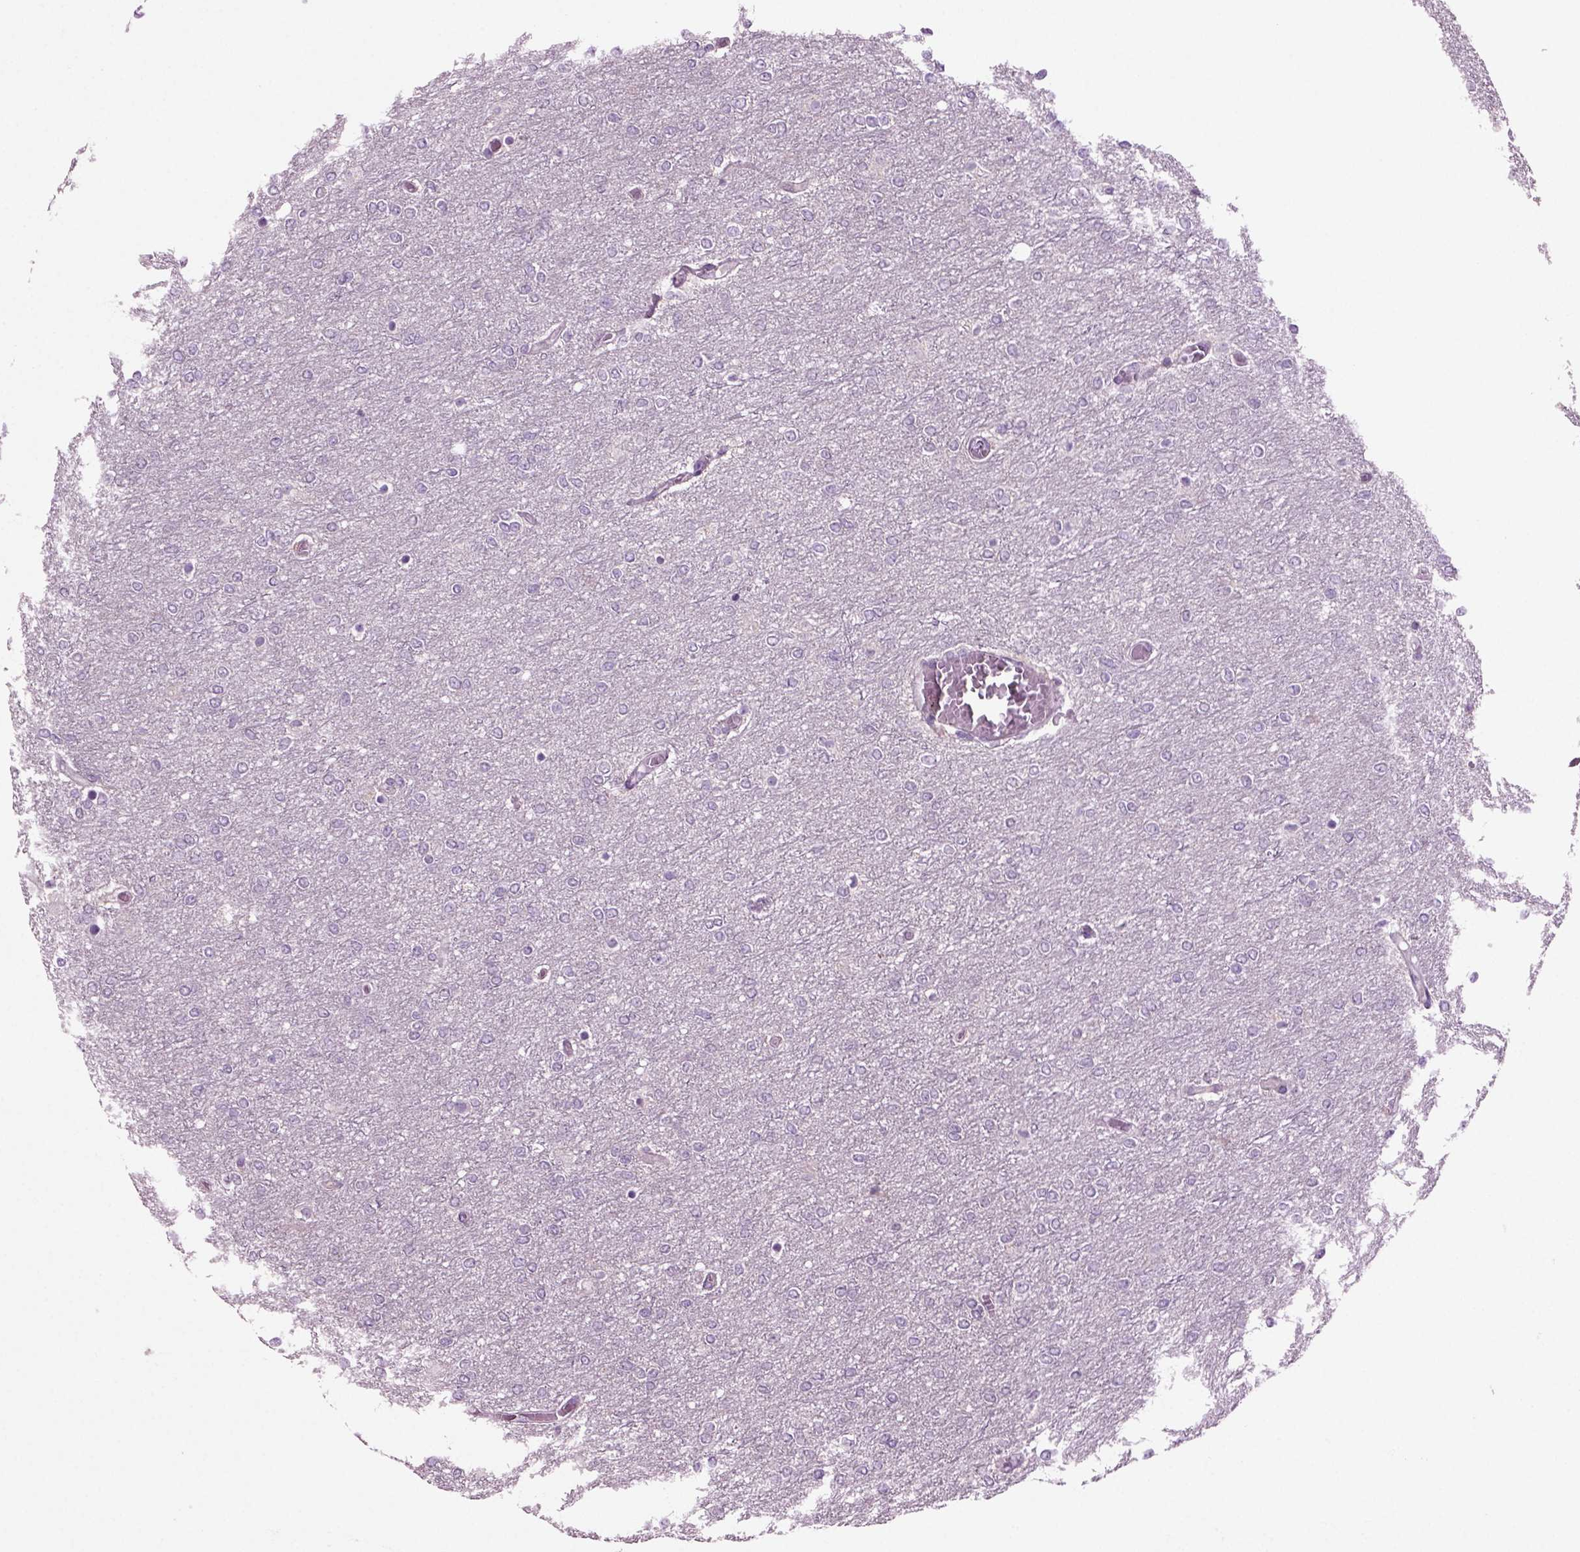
{"staining": {"intensity": "negative", "quantity": "none", "location": "none"}, "tissue": "glioma", "cell_type": "Tumor cells", "image_type": "cancer", "snomed": [{"axis": "morphology", "description": "Glioma, malignant, High grade"}, {"axis": "topography", "description": "Brain"}], "caption": "Glioma stained for a protein using immunohistochemistry reveals no expression tumor cells.", "gene": "COL9A2", "patient": {"sex": "female", "age": 61}}